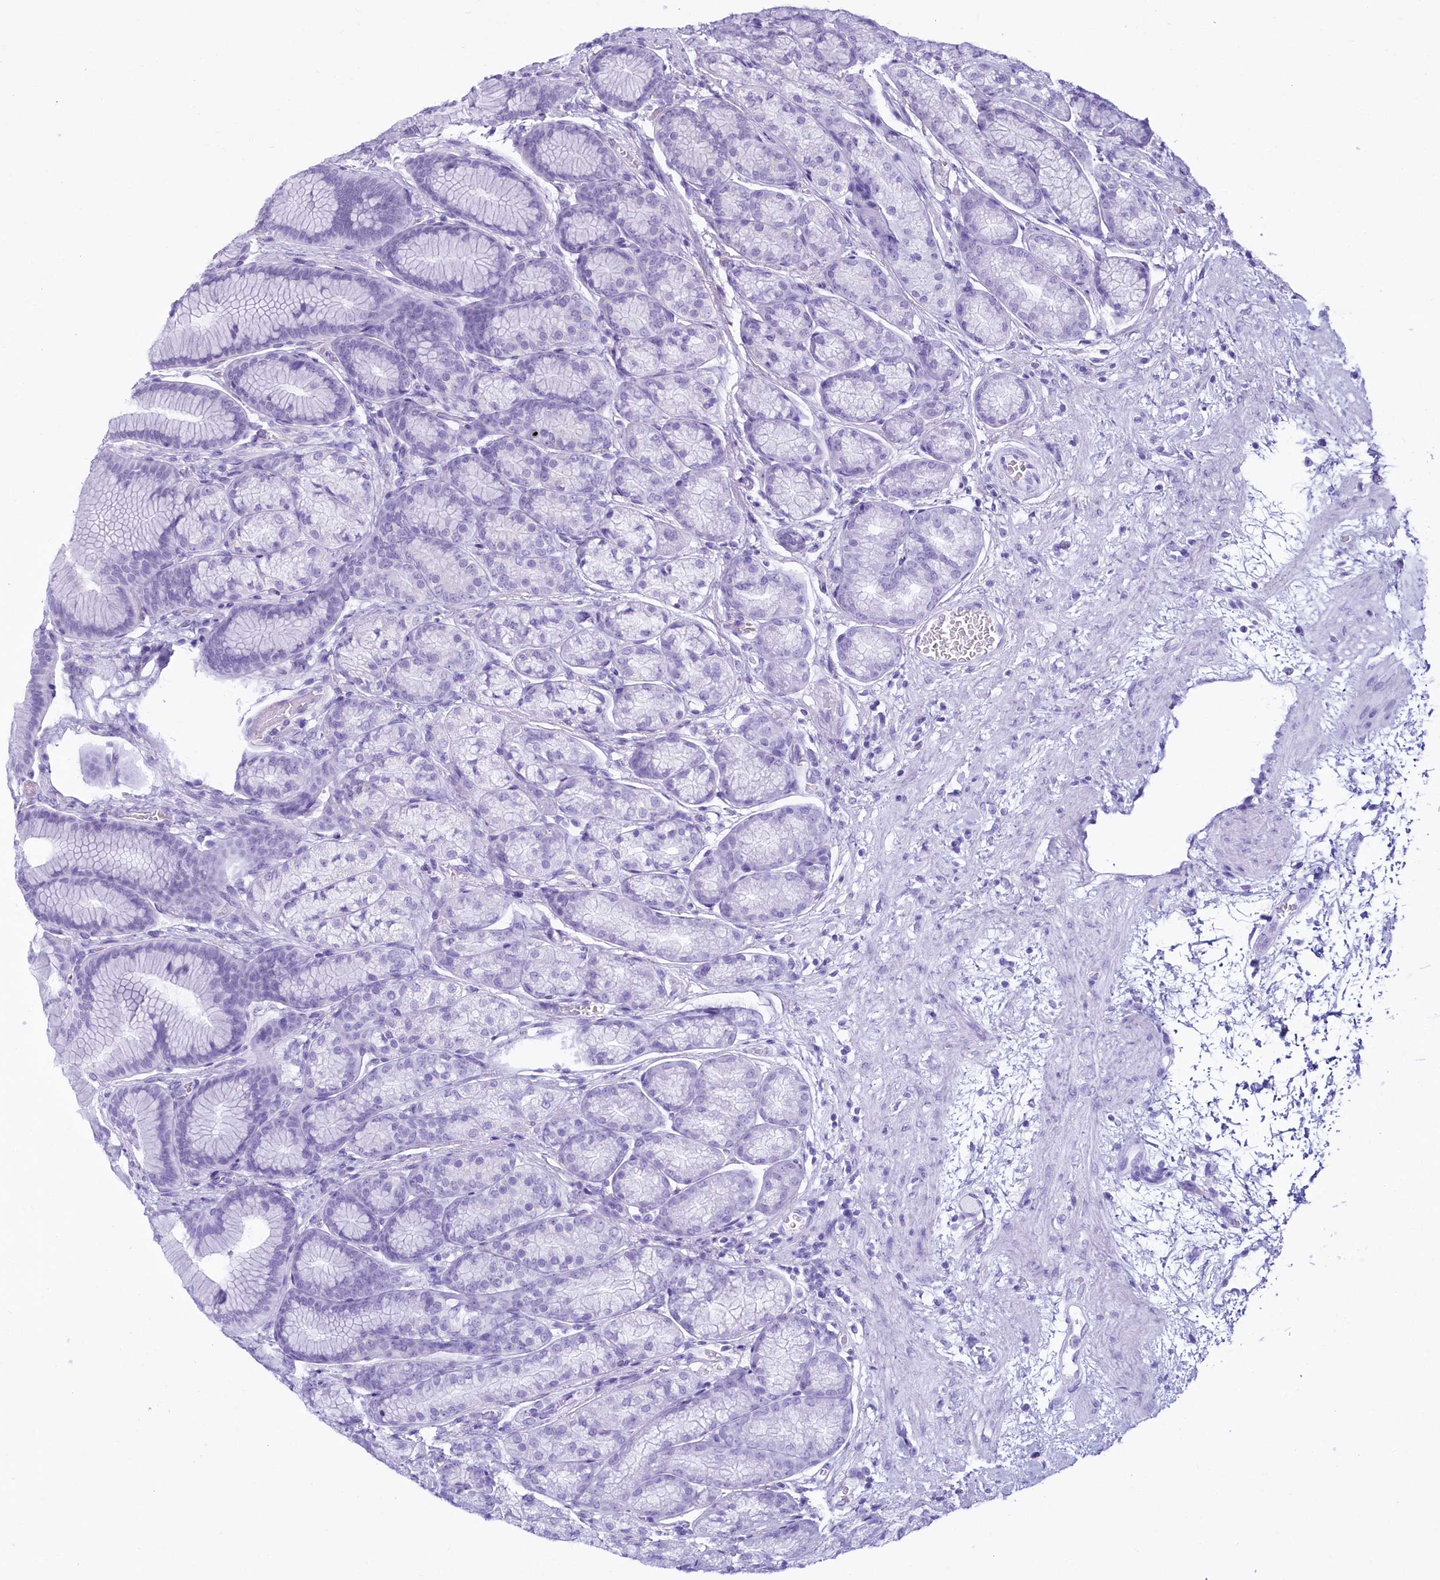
{"staining": {"intensity": "negative", "quantity": "none", "location": "none"}, "tissue": "stomach", "cell_type": "Glandular cells", "image_type": "normal", "snomed": [{"axis": "morphology", "description": "Normal tissue, NOS"}, {"axis": "morphology", "description": "Adenocarcinoma, NOS"}, {"axis": "morphology", "description": "Adenocarcinoma, High grade"}, {"axis": "topography", "description": "Stomach, upper"}, {"axis": "topography", "description": "Stomach"}], "caption": "Immunohistochemistry of unremarkable stomach shows no positivity in glandular cells. (DAB immunohistochemistry with hematoxylin counter stain).", "gene": "PROCR", "patient": {"sex": "female", "age": 65}}